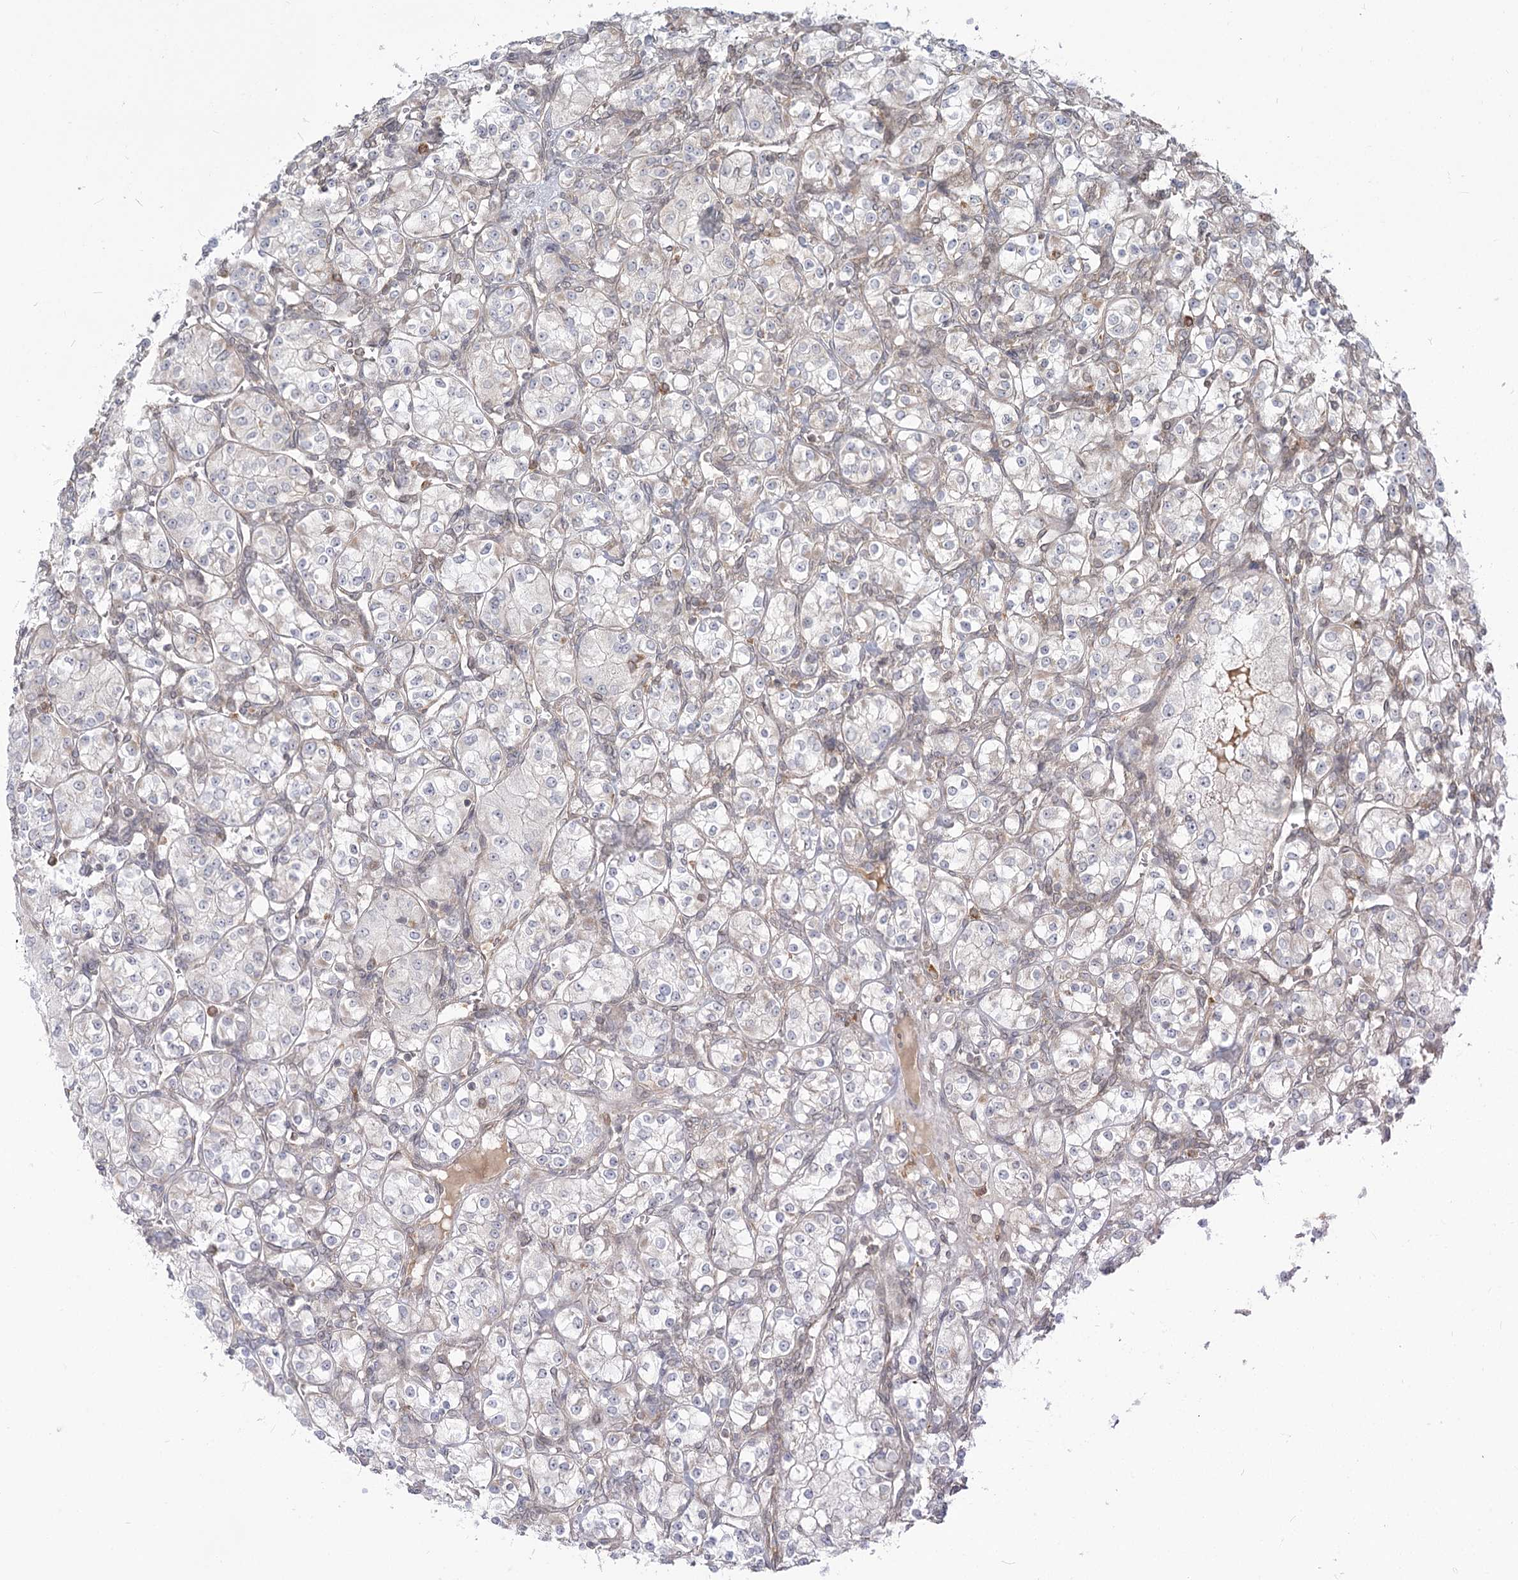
{"staining": {"intensity": "negative", "quantity": "none", "location": "none"}, "tissue": "renal cancer", "cell_type": "Tumor cells", "image_type": "cancer", "snomed": [{"axis": "morphology", "description": "Adenocarcinoma, NOS"}, {"axis": "topography", "description": "Kidney"}], "caption": "The photomicrograph demonstrates no significant expression in tumor cells of renal cancer (adenocarcinoma).", "gene": "MTMR3", "patient": {"sex": "male", "age": 77}}